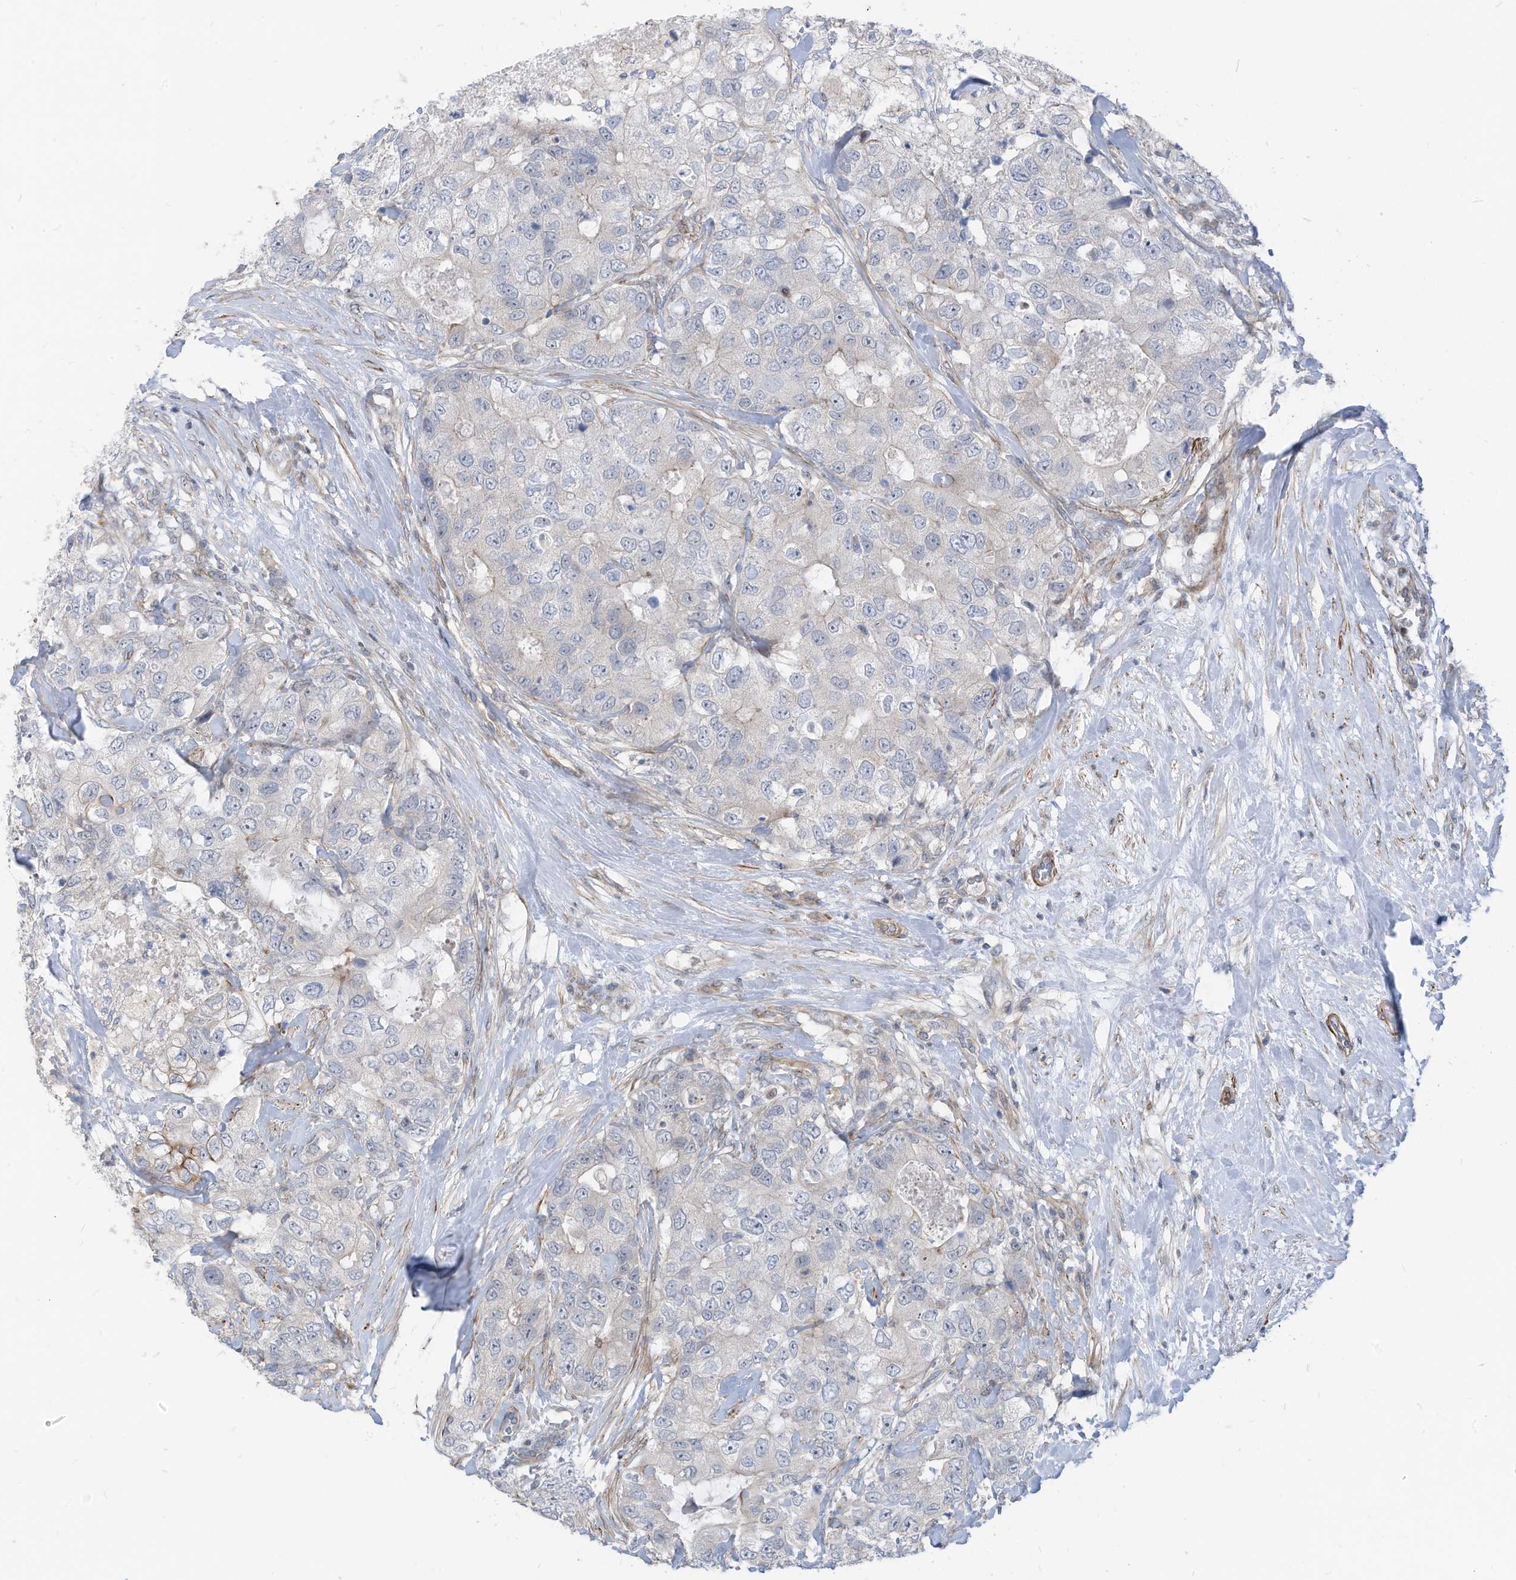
{"staining": {"intensity": "negative", "quantity": "none", "location": "none"}, "tissue": "breast cancer", "cell_type": "Tumor cells", "image_type": "cancer", "snomed": [{"axis": "morphology", "description": "Duct carcinoma"}, {"axis": "topography", "description": "Breast"}], "caption": "An immunohistochemistry (IHC) micrograph of breast cancer is shown. There is no staining in tumor cells of breast cancer.", "gene": "GPATCH3", "patient": {"sex": "female", "age": 62}}